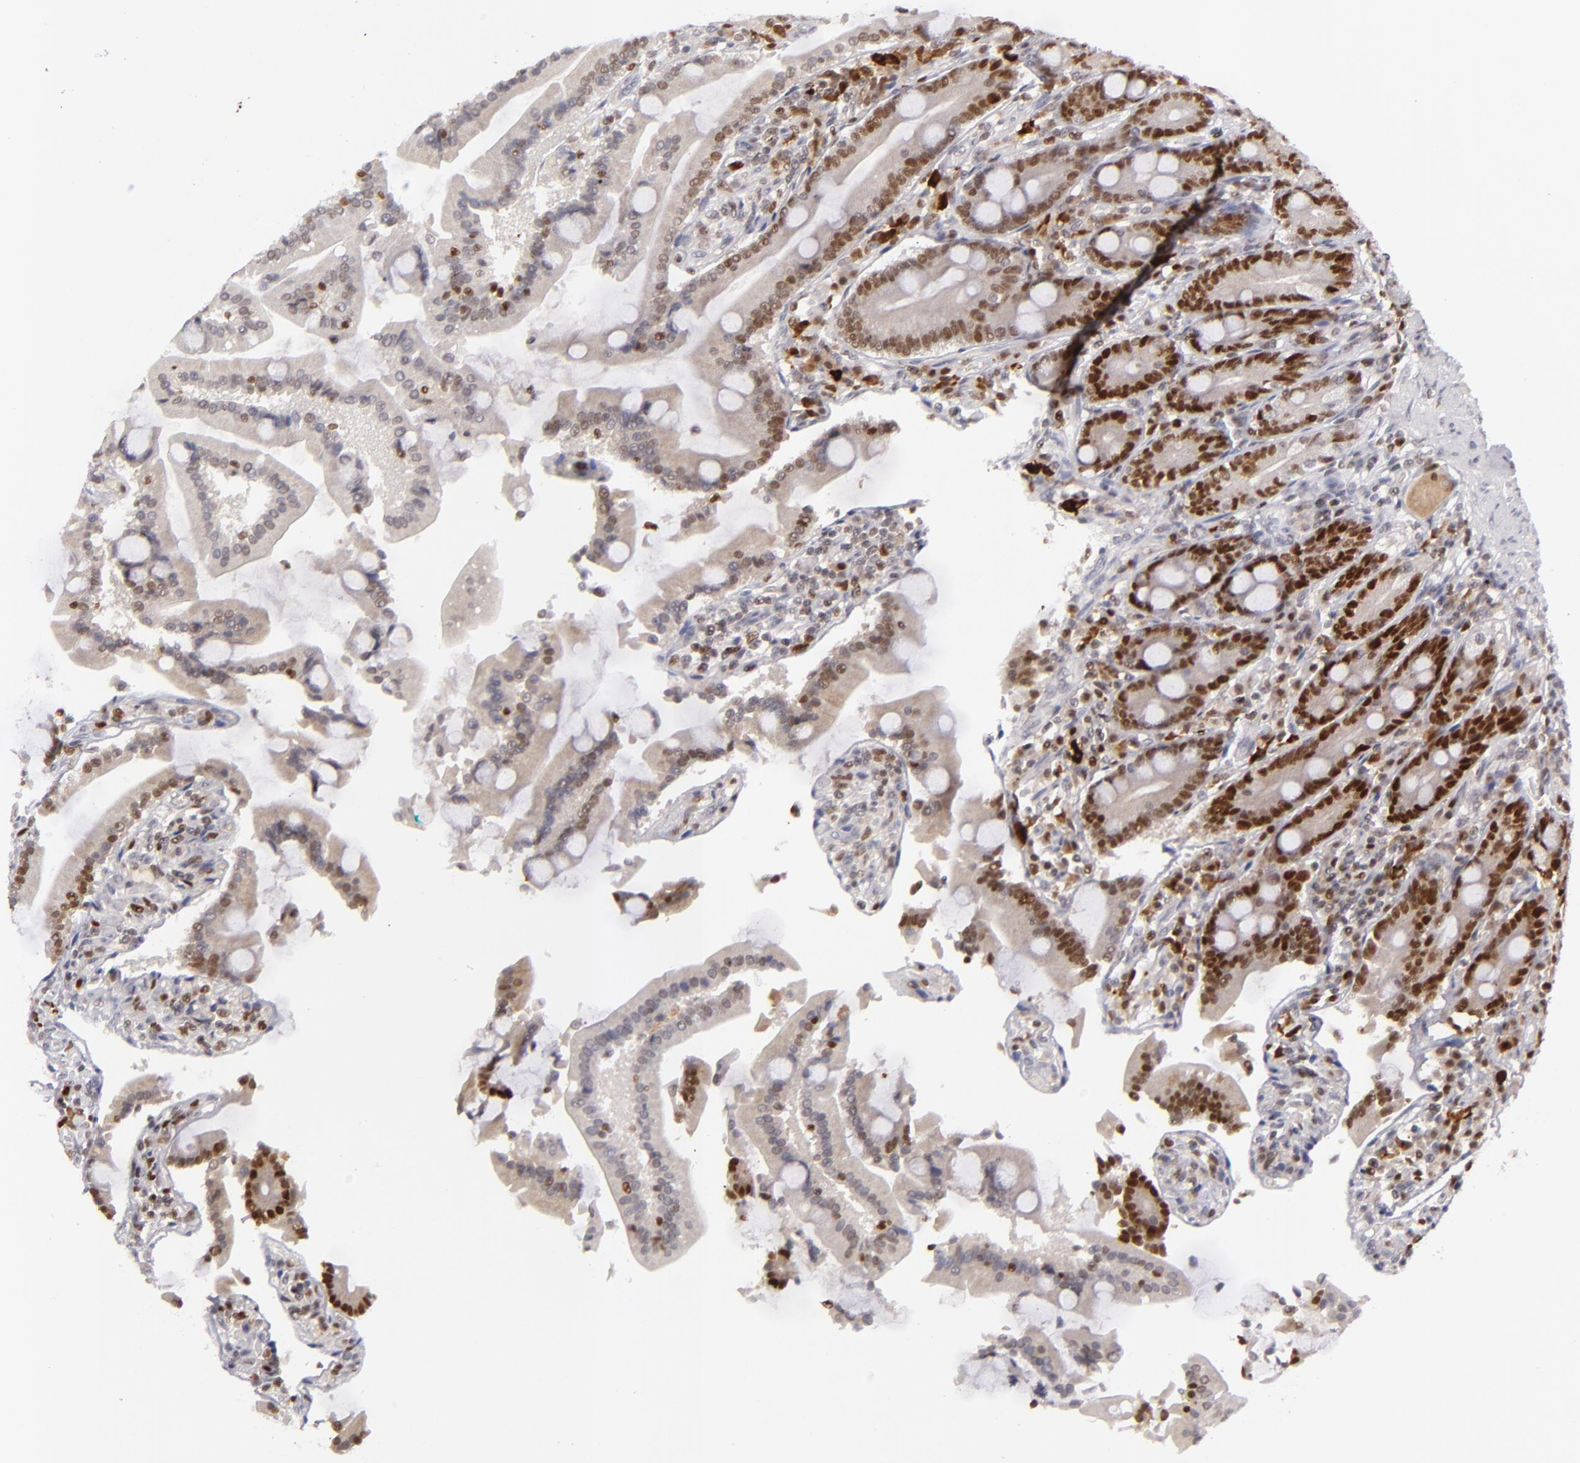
{"staining": {"intensity": "strong", "quantity": ">75%", "location": "nuclear"}, "tissue": "duodenum", "cell_type": "Glandular cells", "image_type": "normal", "snomed": [{"axis": "morphology", "description": "Normal tissue, NOS"}, {"axis": "topography", "description": "Duodenum"}], "caption": "DAB immunohistochemical staining of normal duodenum exhibits strong nuclear protein positivity in about >75% of glandular cells. The protein of interest is shown in brown color, while the nuclei are stained blue.", "gene": "FEN1", "patient": {"sex": "female", "age": 64}}